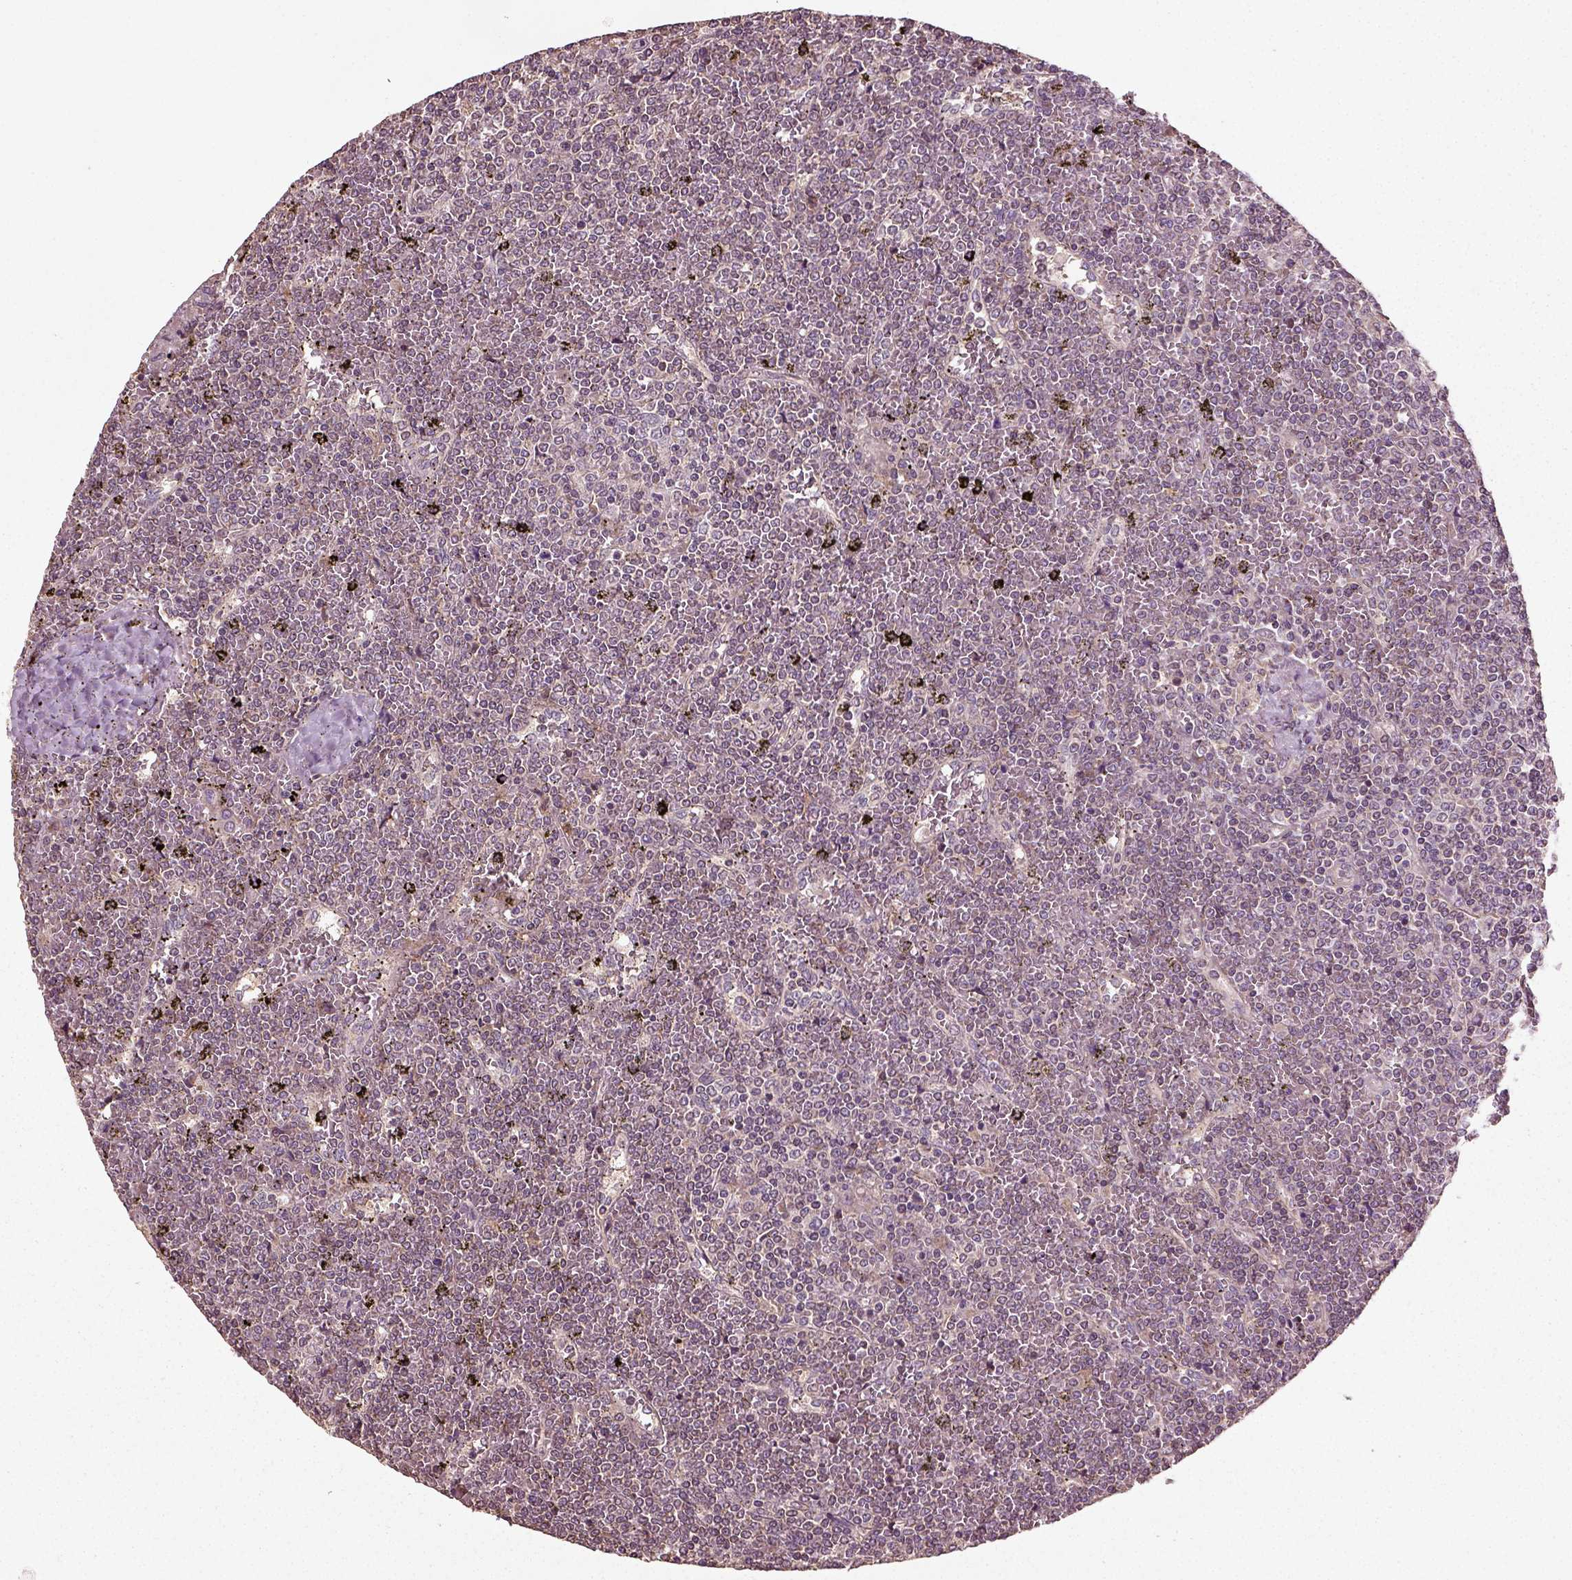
{"staining": {"intensity": "negative", "quantity": "none", "location": "none"}, "tissue": "lymphoma", "cell_type": "Tumor cells", "image_type": "cancer", "snomed": [{"axis": "morphology", "description": "Malignant lymphoma, non-Hodgkin's type, Low grade"}, {"axis": "topography", "description": "Spleen"}], "caption": "Tumor cells show no significant protein expression in malignant lymphoma, non-Hodgkin's type (low-grade).", "gene": "ERV3-1", "patient": {"sex": "female", "age": 19}}